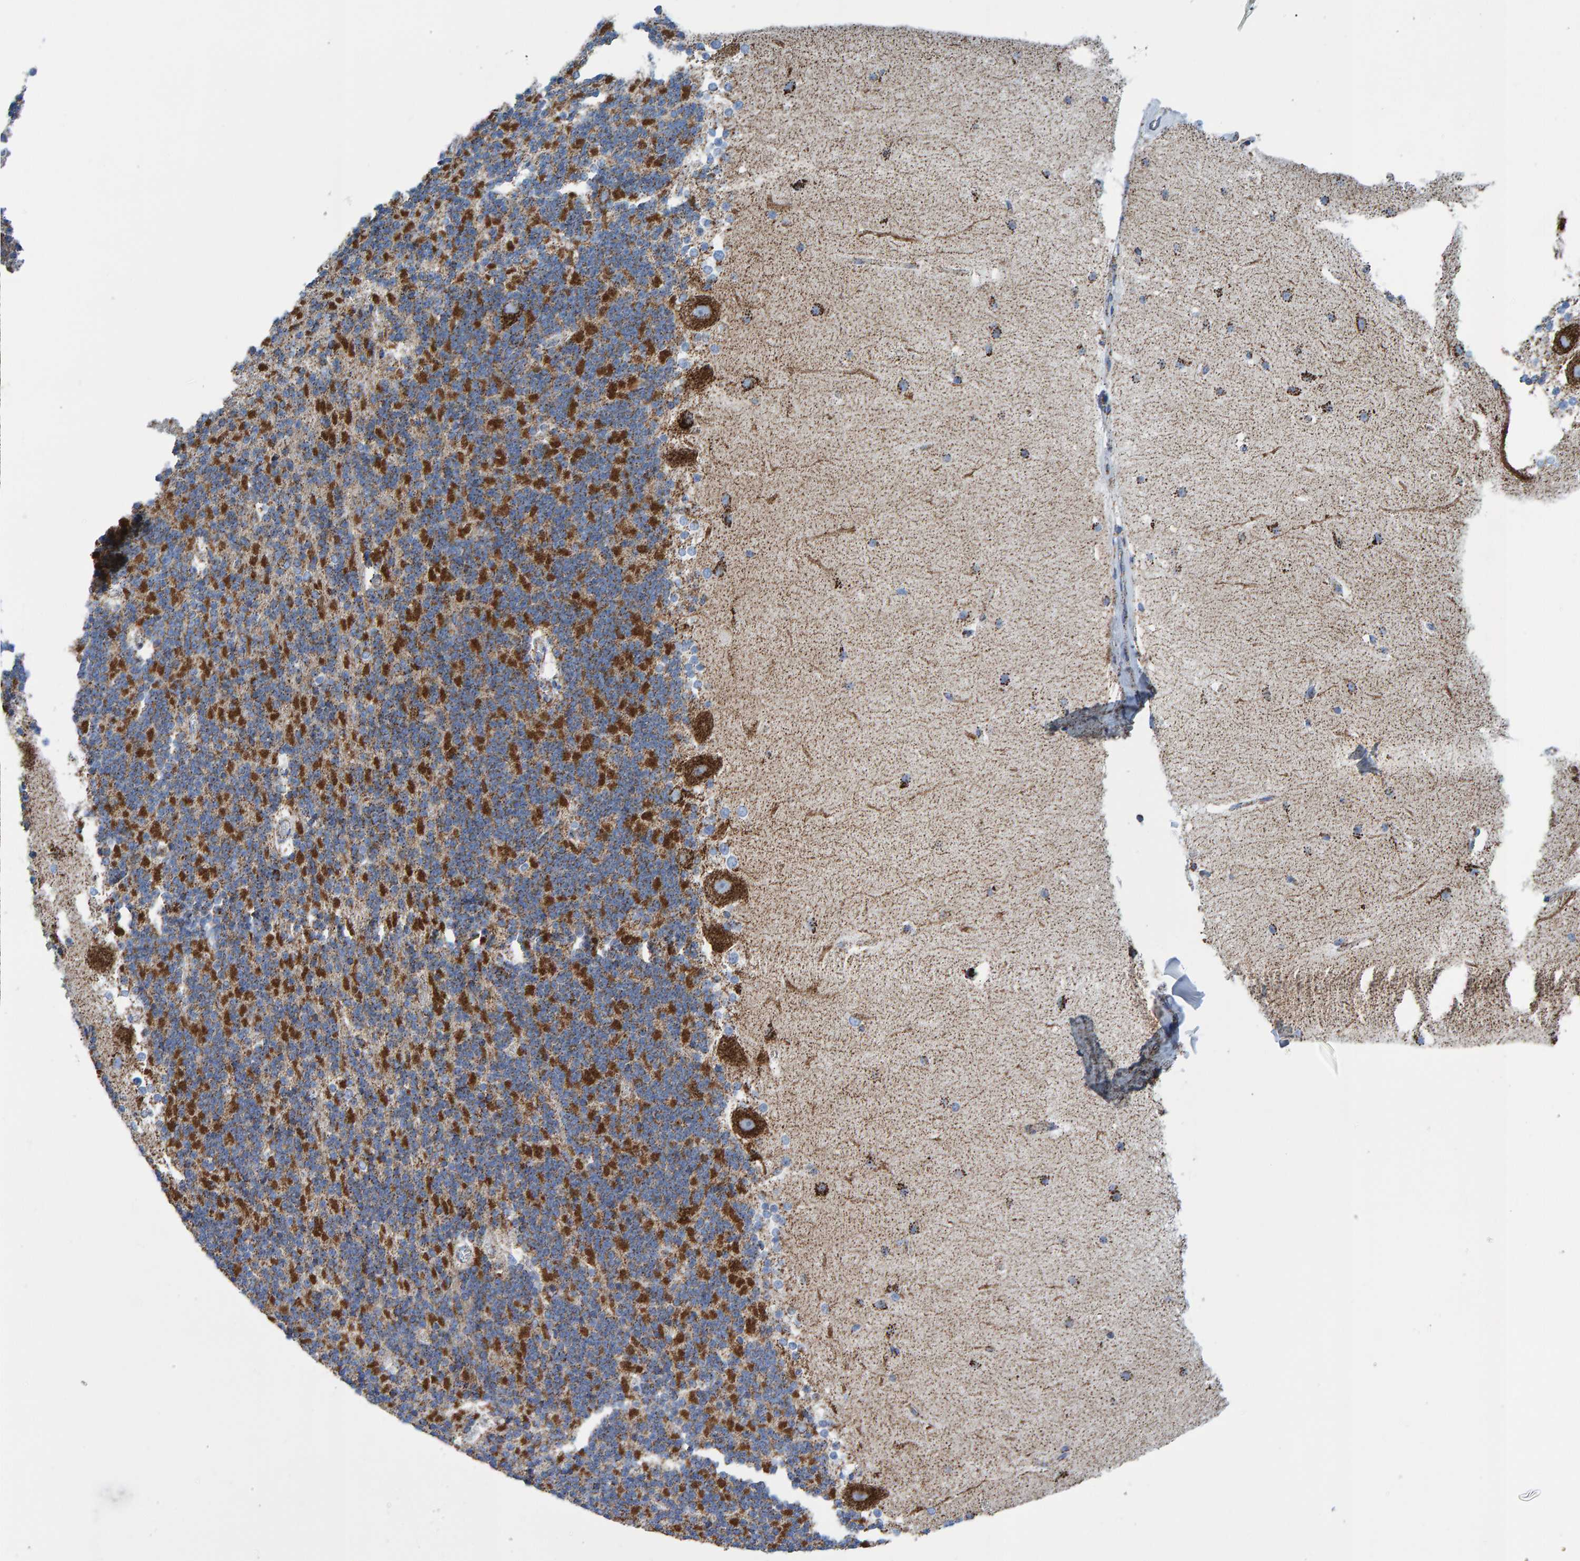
{"staining": {"intensity": "strong", "quantity": "25%-75%", "location": "cytoplasmic/membranous"}, "tissue": "cerebellum", "cell_type": "Cells in granular layer", "image_type": "normal", "snomed": [{"axis": "morphology", "description": "Normal tissue, NOS"}, {"axis": "topography", "description": "Cerebellum"}], "caption": "A high amount of strong cytoplasmic/membranous staining is appreciated in about 25%-75% of cells in granular layer in normal cerebellum.", "gene": "ENSG00000262660", "patient": {"sex": "female", "age": 19}}